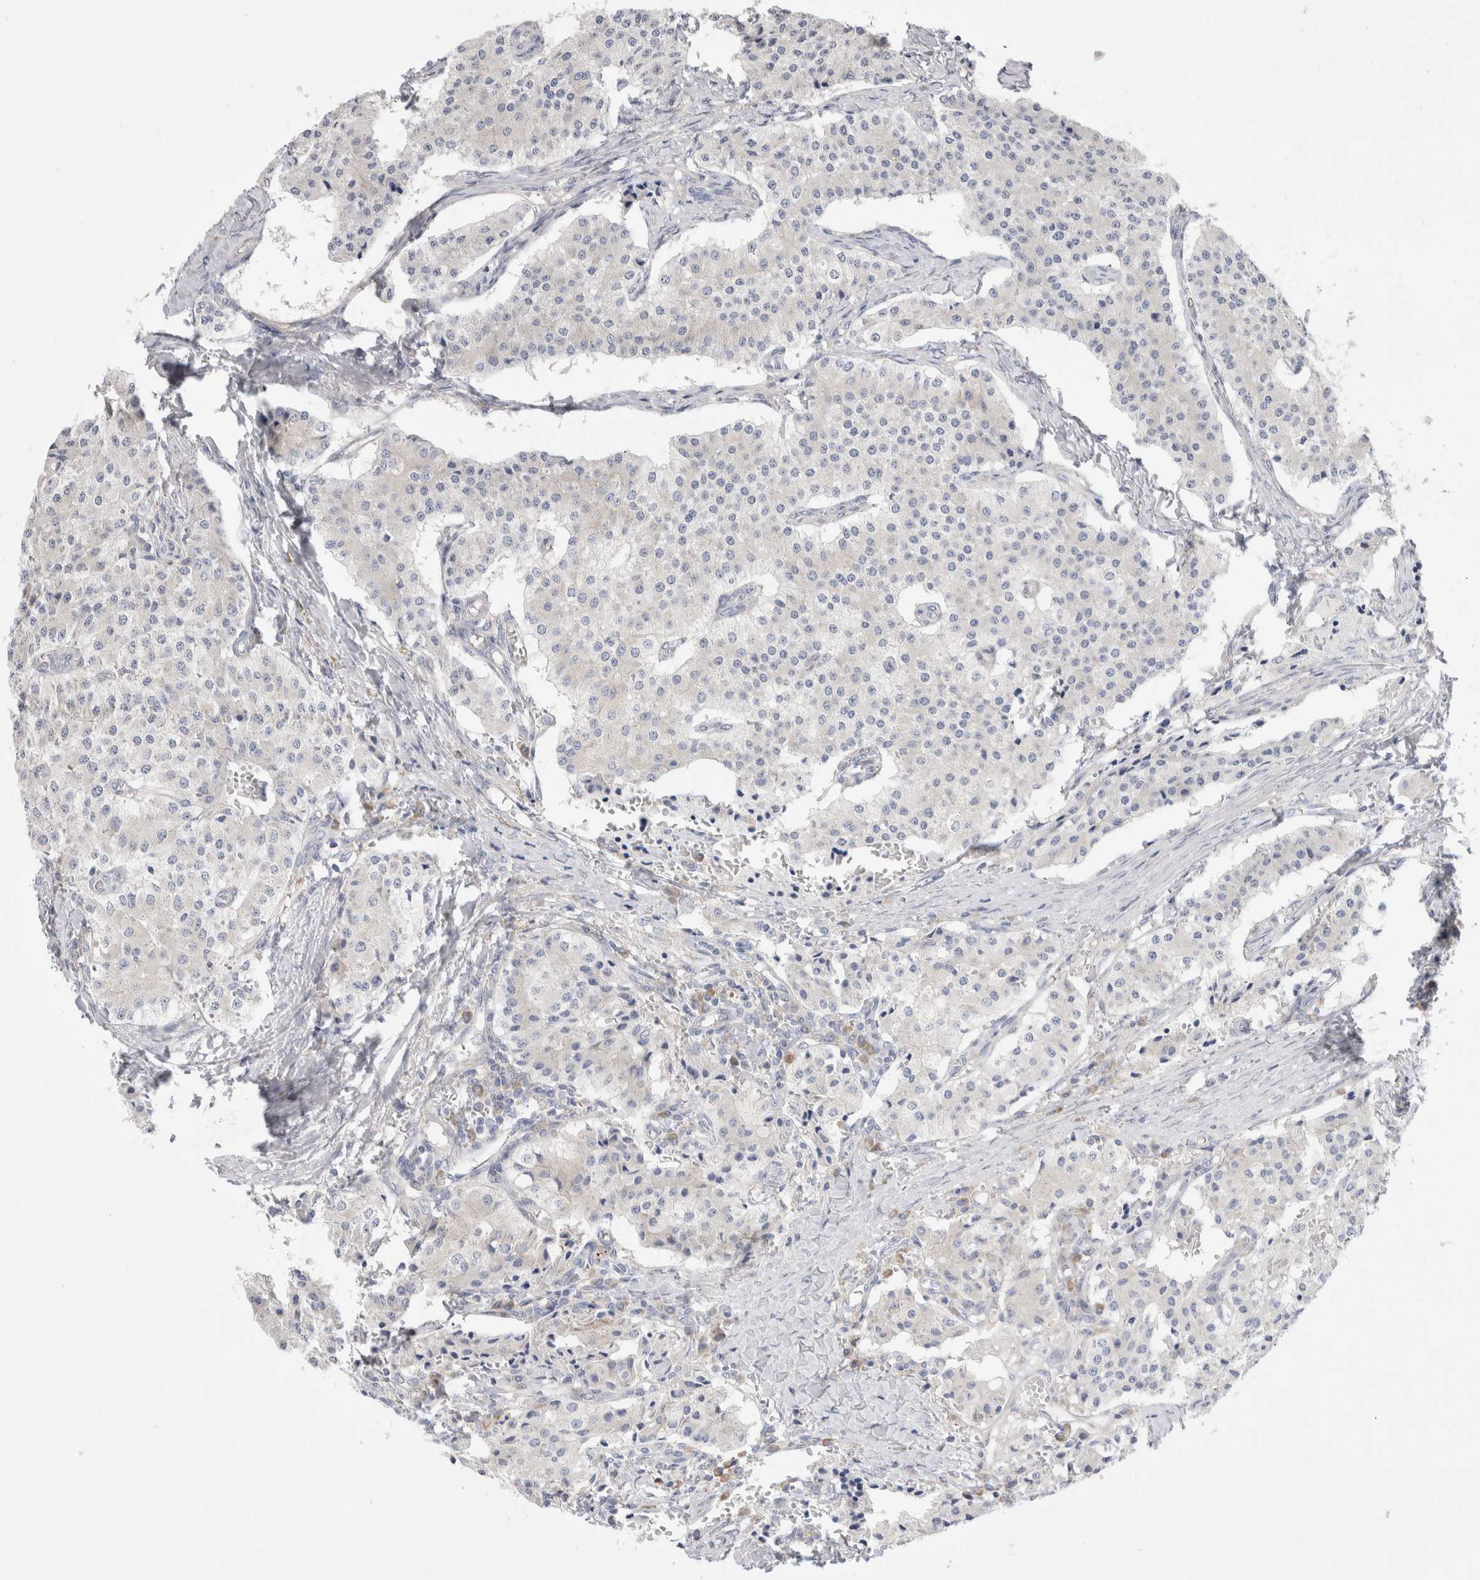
{"staining": {"intensity": "negative", "quantity": "none", "location": "none"}, "tissue": "carcinoid", "cell_type": "Tumor cells", "image_type": "cancer", "snomed": [{"axis": "morphology", "description": "Carcinoid, malignant, NOS"}, {"axis": "topography", "description": "Colon"}], "caption": "A high-resolution image shows IHC staining of malignant carcinoid, which shows no significant positivity in tumor cells. (Brightfield microscopy of DAB immunohistochemistry at high magnification).", "gene": "RBM12B", "patient": {"sex": "female", "age": 52}}